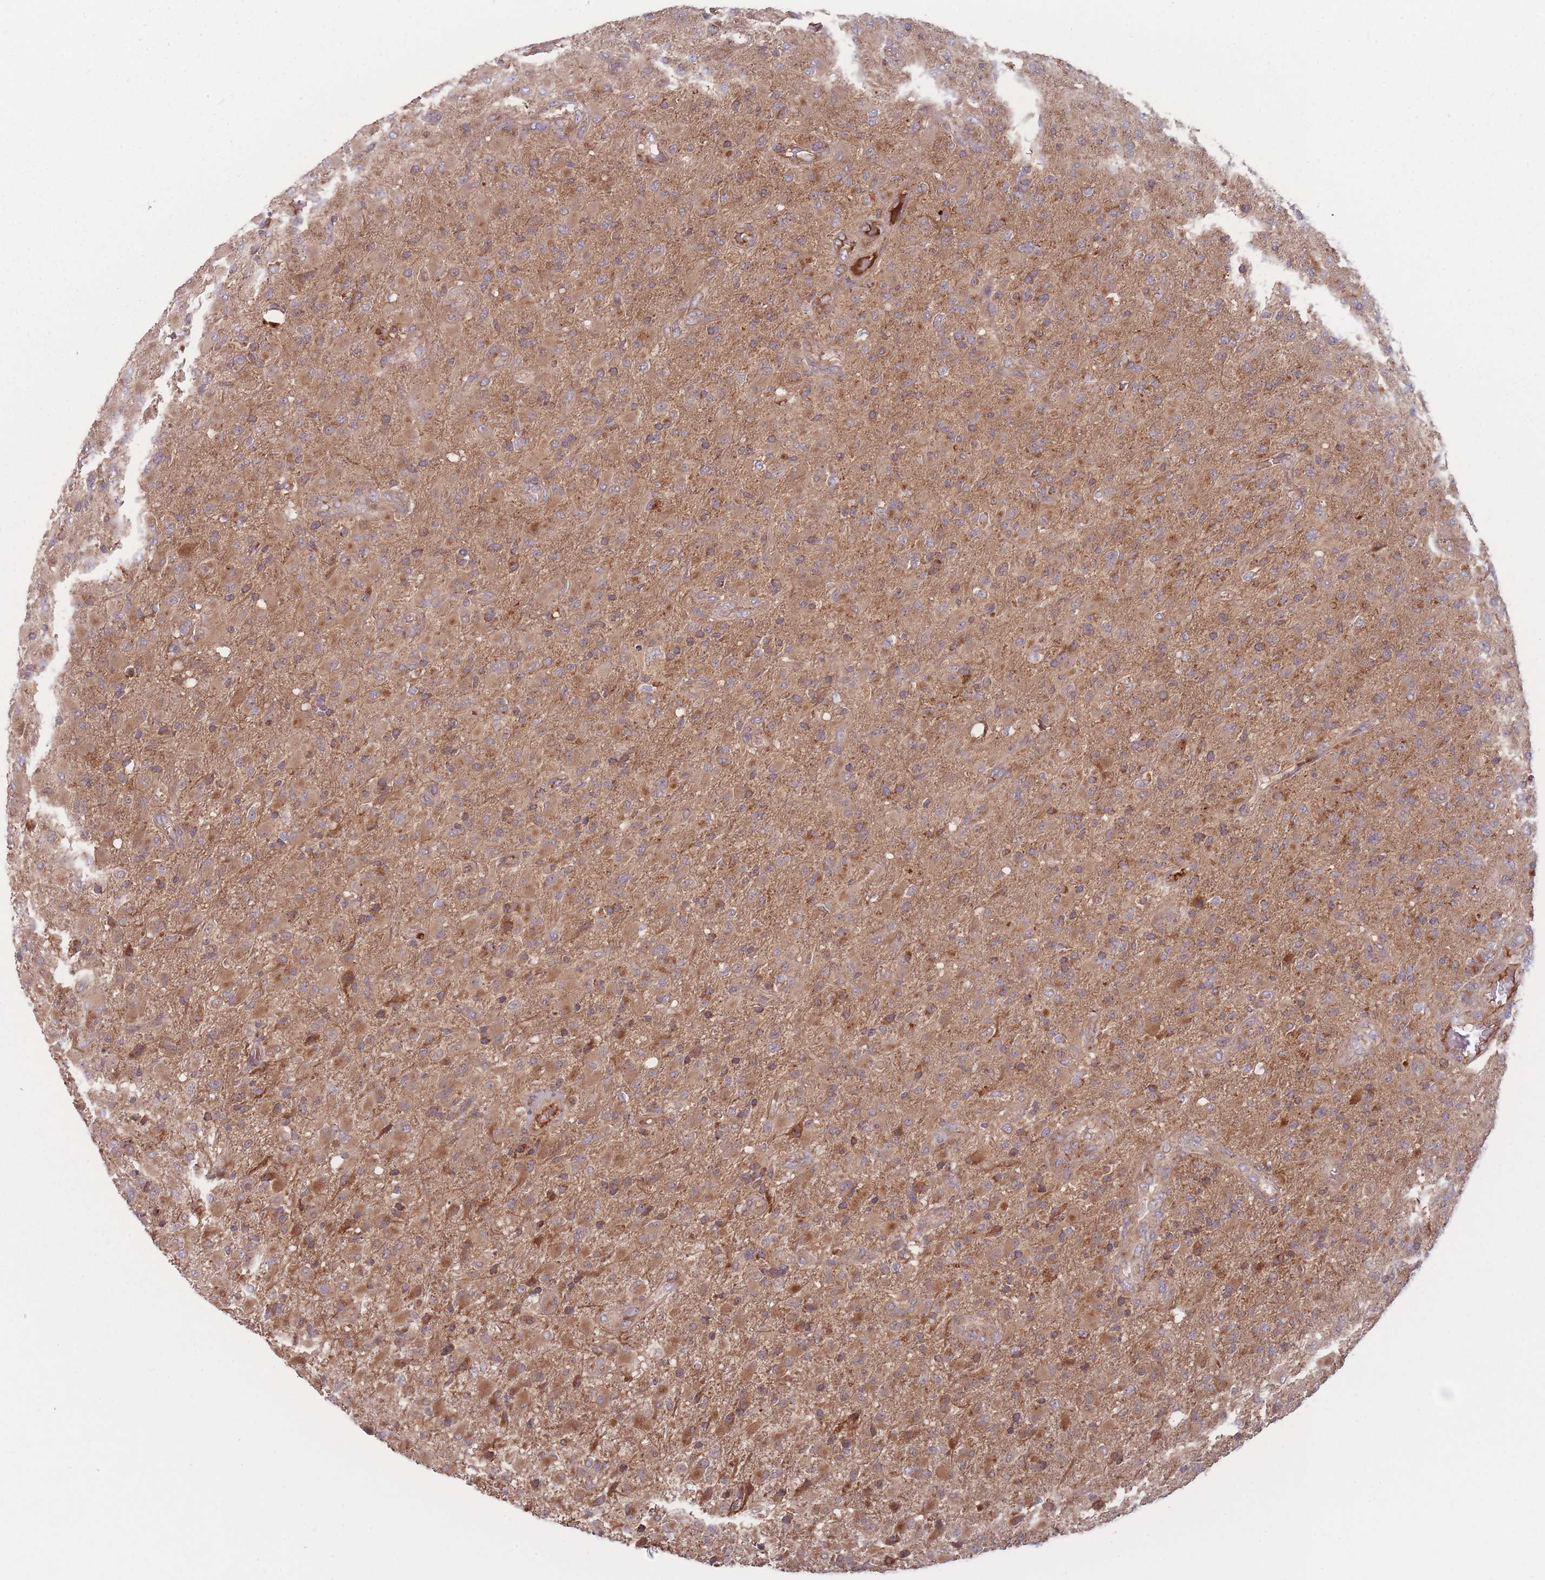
{"staining": {"intensity": "moderate", "quantity": ">75%", "location": "cytoplasmic/membranous"}, "tissue": "glioma", "cell_type": "Tumor cells", "image_type": "cancer", "snomed": [{"axis": "morphology", "description": "Glioma, malignant, Low grade"}, {"axis": "topography", "description": "Brain"}], "caption": "Protein analysis of glioma tissue demonstrates moderate cytoplasmic/membranous positivity in approximately >75% of tumor cells.", "gene": "ATP5MG", "patient": {"sex": "male", "age": 65}}